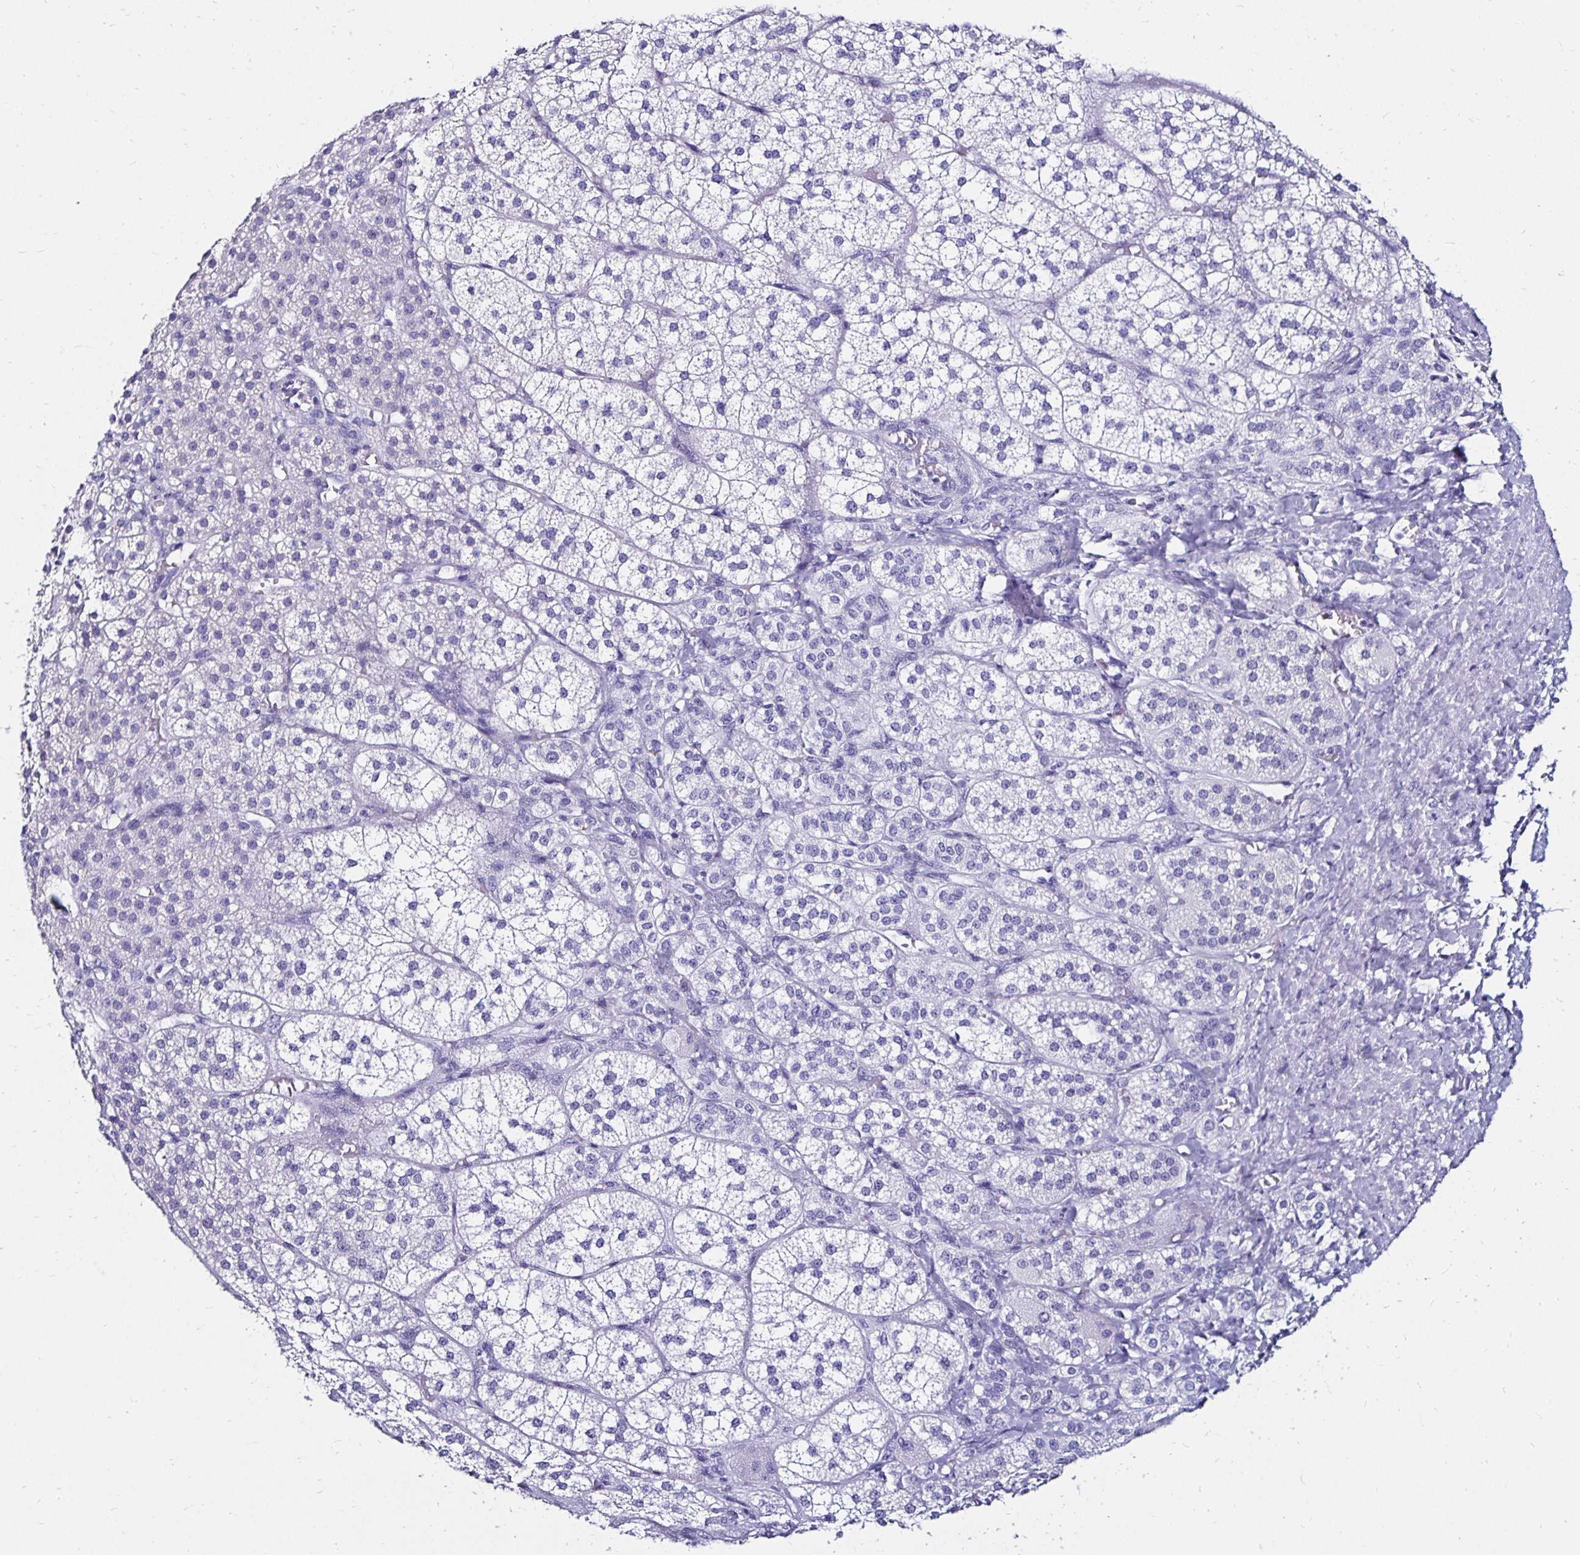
{"staining": {"intensity": "negative", "quantity": "none", "location": "none"}, "tissue": "adrenal gland", "cell_type": "Glandular cells", "image_type": "normal", "snomed": [{"axis": "morphology", "description": "Normal tissue, NOS"}, {"axis": "topography", "description": "Adrenal gland"}], "caption": "Image shows no protein positivity in glandular cells of benign adrenal gland. (Immunohistochemistry, brightfield microscopy, high magnification).", "gene": "KCNT1", "patient": {"sex": "female", "age": 60}}